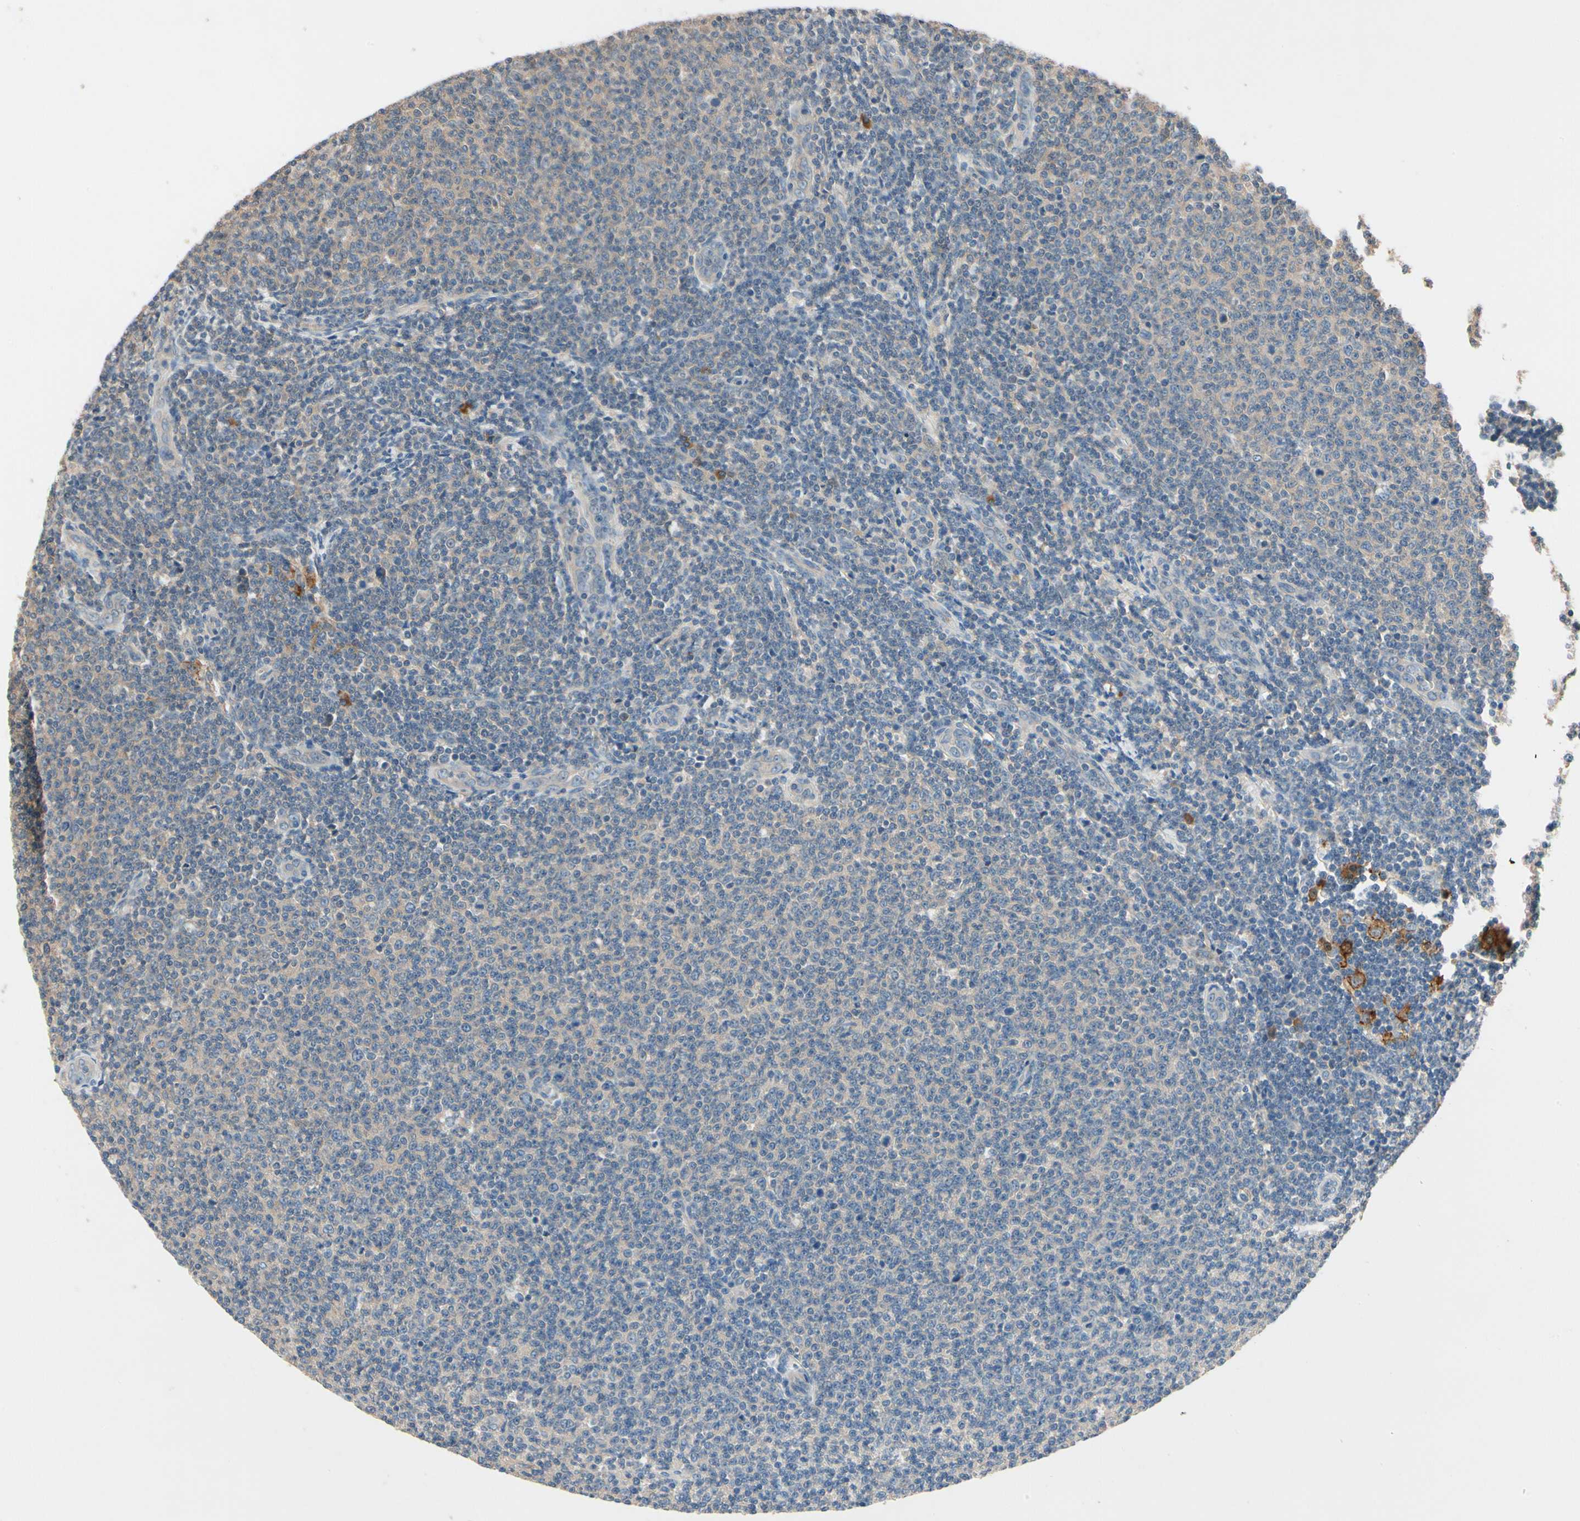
{"staining": {"intensity": "weak", "quantity": ">75%", "location": "cytoplasmic/membranous"}, "tissue": "lymphoma", "cell_type": "Tumor cells", "image_type": "cancer", "snomed": [{"axis": "morphology", "description": "Malignant lymphoma, non-Hodgkin's type, Low grade"}, {"axis": "topography", "description": "Lymph node"}], "caption": "Brown immunohistochemical staining in human low-grade malignant lymphoma, non-Hodgkin's type demonstrates weak cytoplasmic/membranous expression in approximately >75% of tumor cells.", "gene": "IL1RL1", "patient": {"sex": "male", "age": 66}}